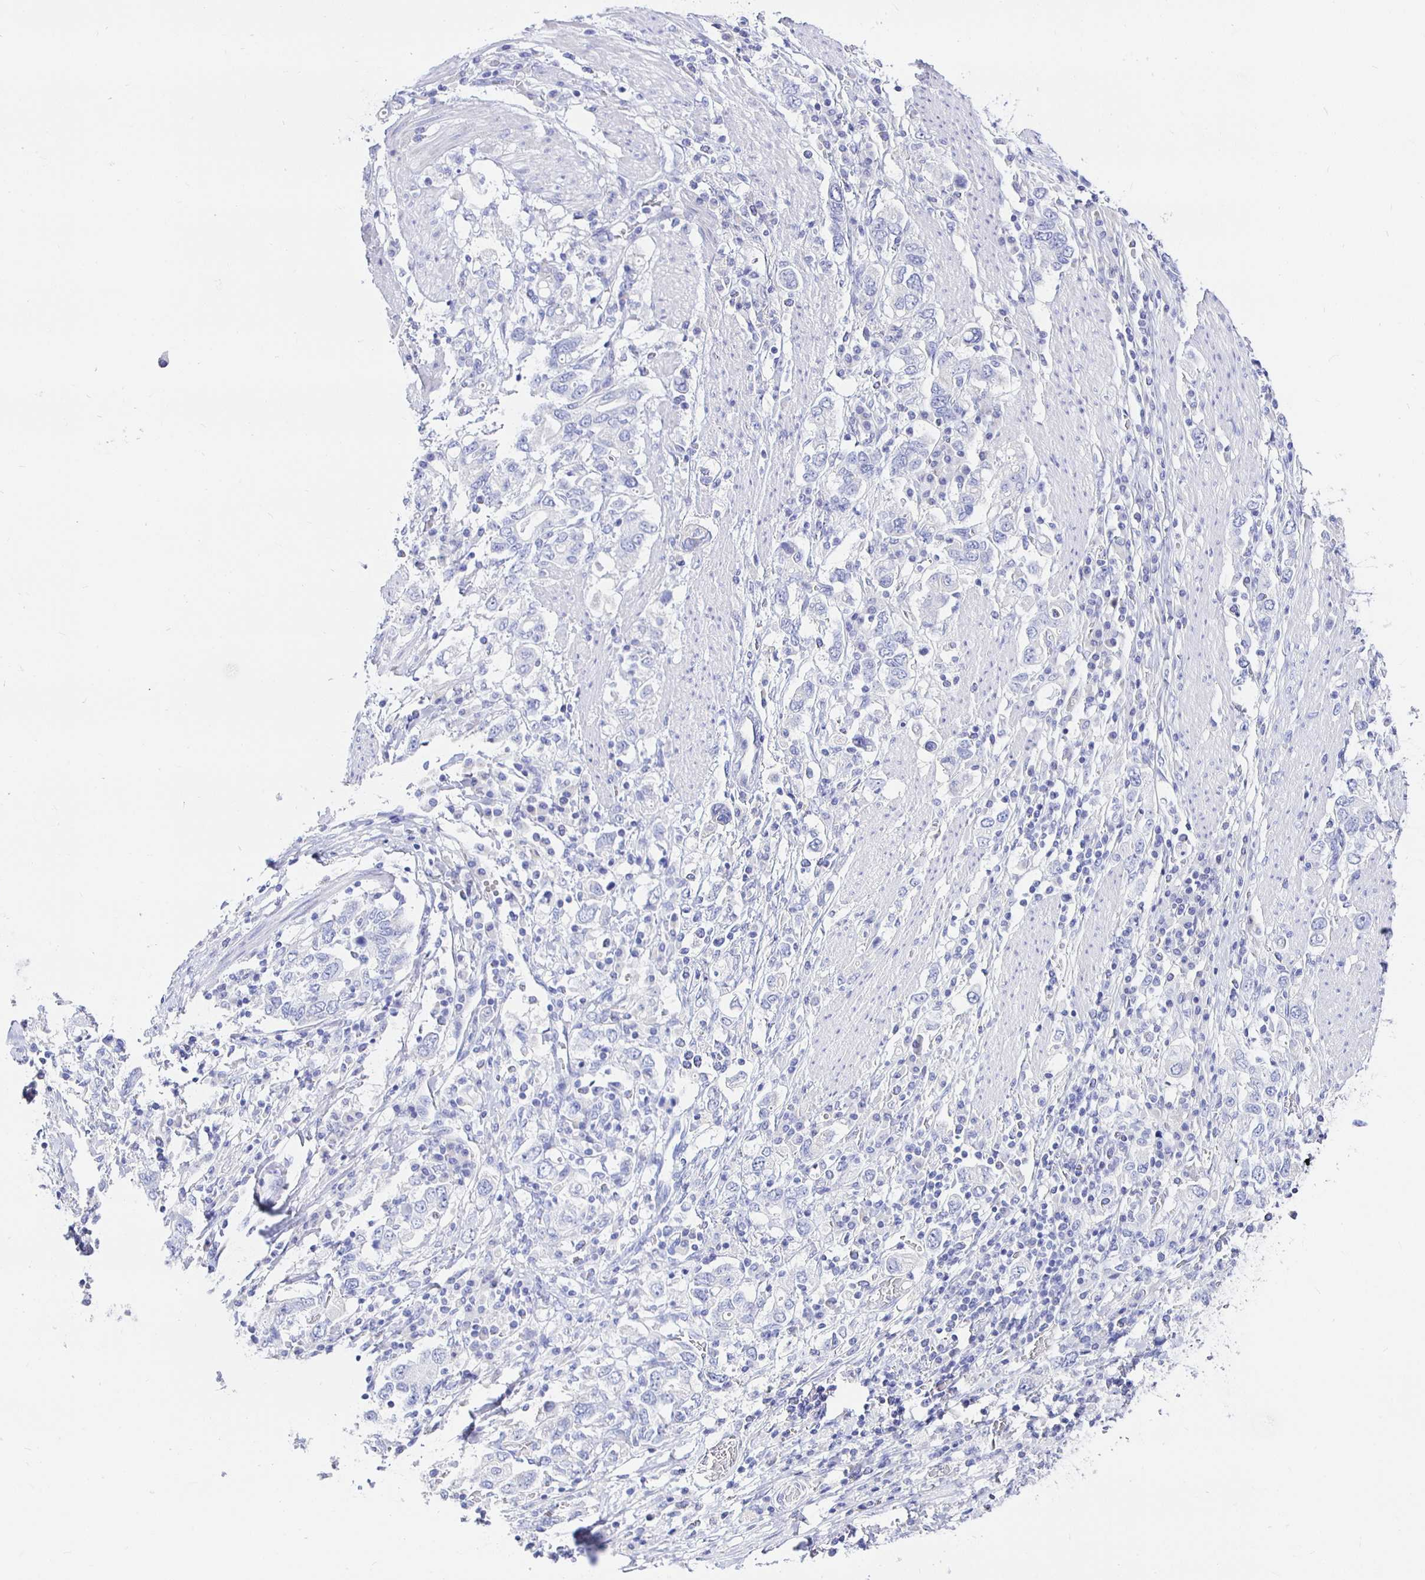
{"staining": {"intensity": "negative", "quantity": "none", "location": "none"}, "tissue": "stomach cancer", "cell_type": "Tumor cells", "image_type": "cancer", "snomed": [{"axis": "morphology", "description": "Adenocarcinoma, NOS"}, {"axis": "topography", "description": "Stomach, upper"}, {"axis": "topography", "description": "Stomach"}], "caption": "Immunohistochemistry histopathology image of human stomach cancer (adenocarcinoma) stained for a protein (brown), which displays no positivity in tumor cells.", "gene": "UMOD", "patient": {"sex": "male", "age": 62}}